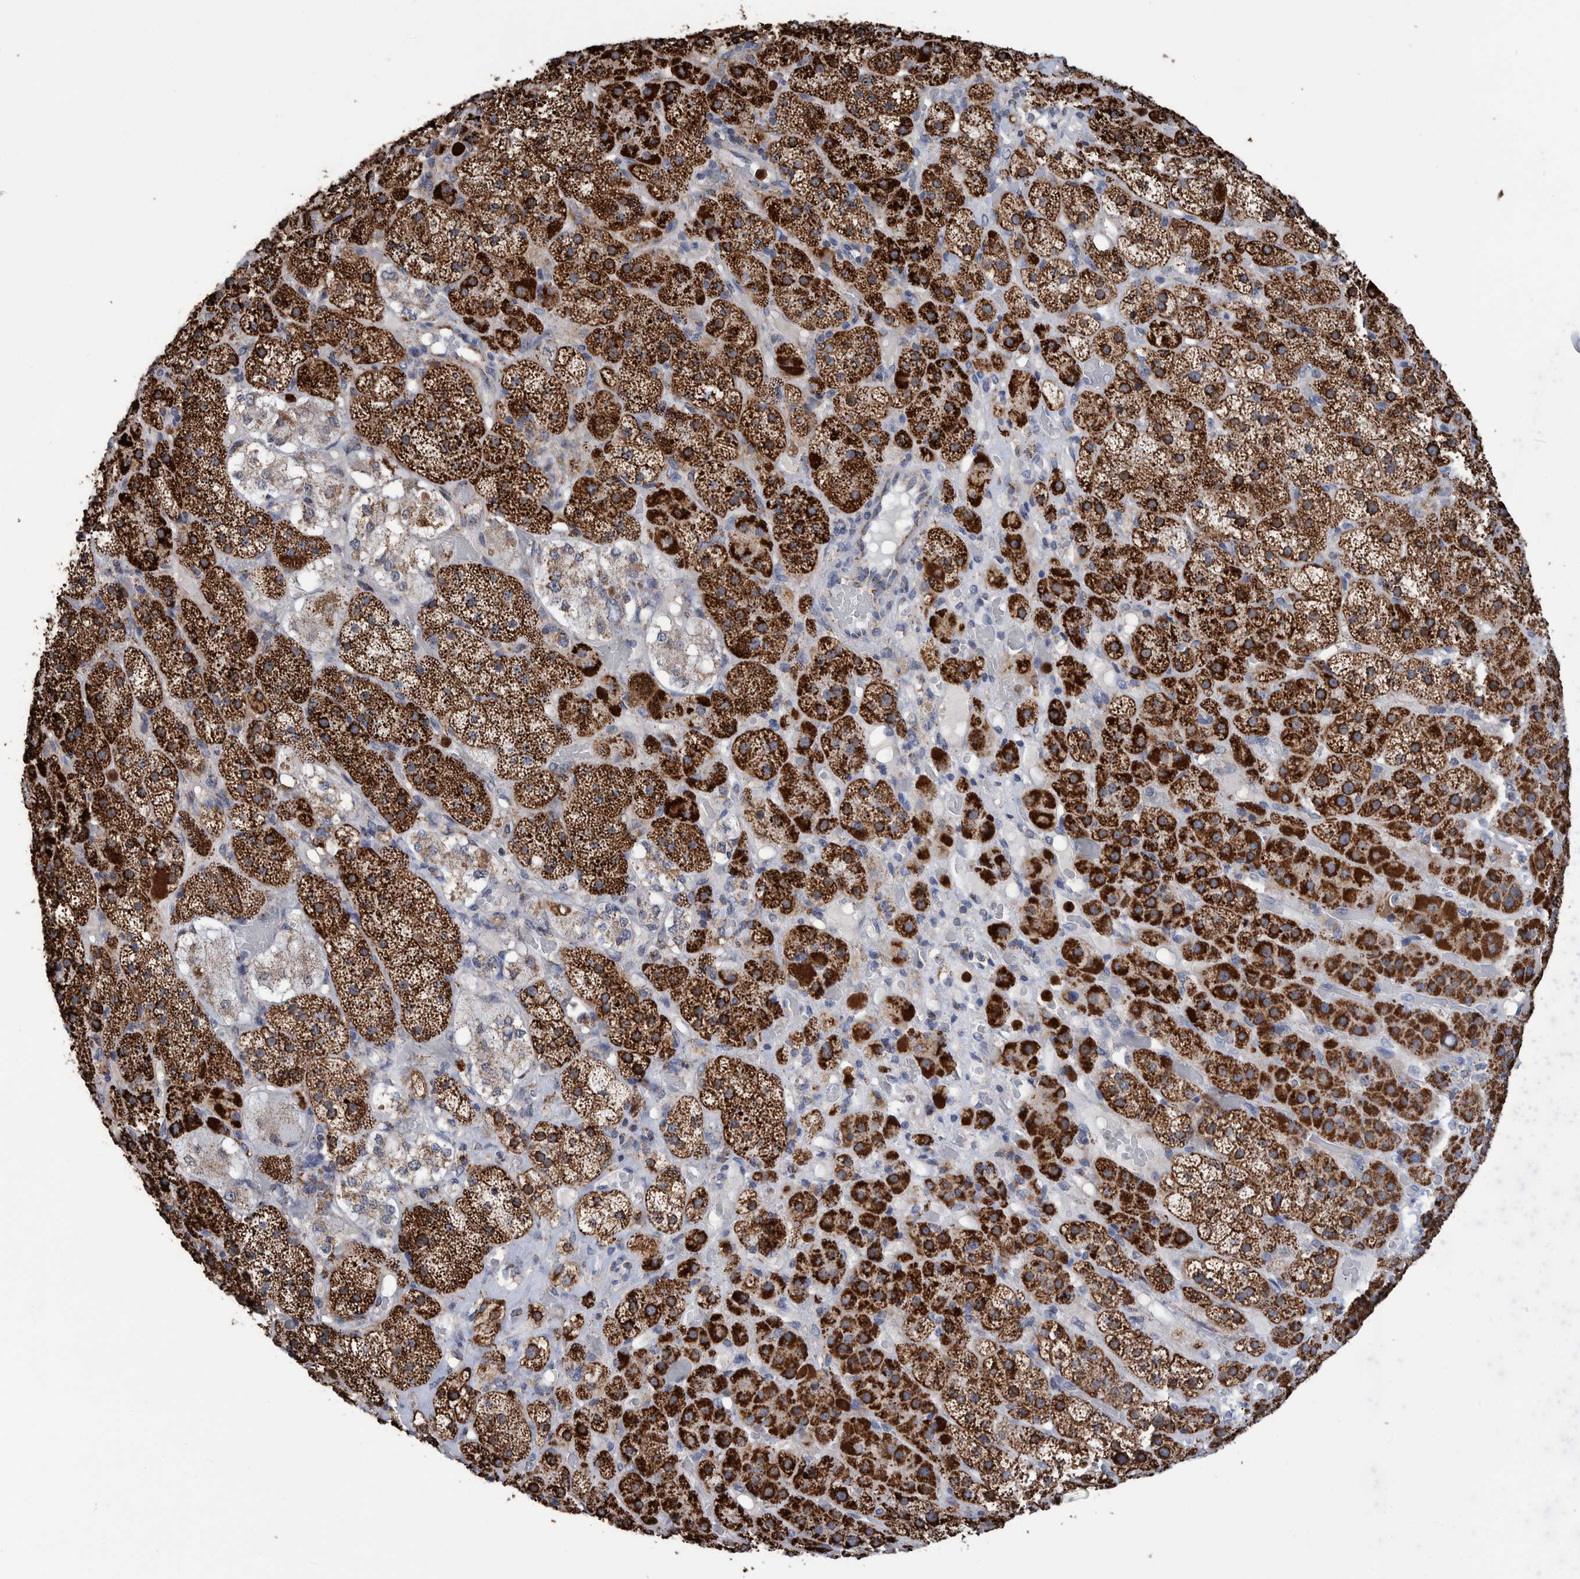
{"staining": {"intensity": "strong", "quantity": ">75%", "location": "cytoplasmic/membranous"}, "tissue": "adrenal gland", "cell_type": "Glandular cells", "image_type": "normal", "snomed": [{"axis": "morphology", "description": "Normal tissue, NOS"}, {"axis": "topography", "description": "Adrenal gland"}], "caption": "Protein analysis of benign adrenal gland shows strong cytoplasmic/membranous staining in about >75% of glandular cells.", "gene": "DECR1", "patient": {"sex": "male", "age": 57}}